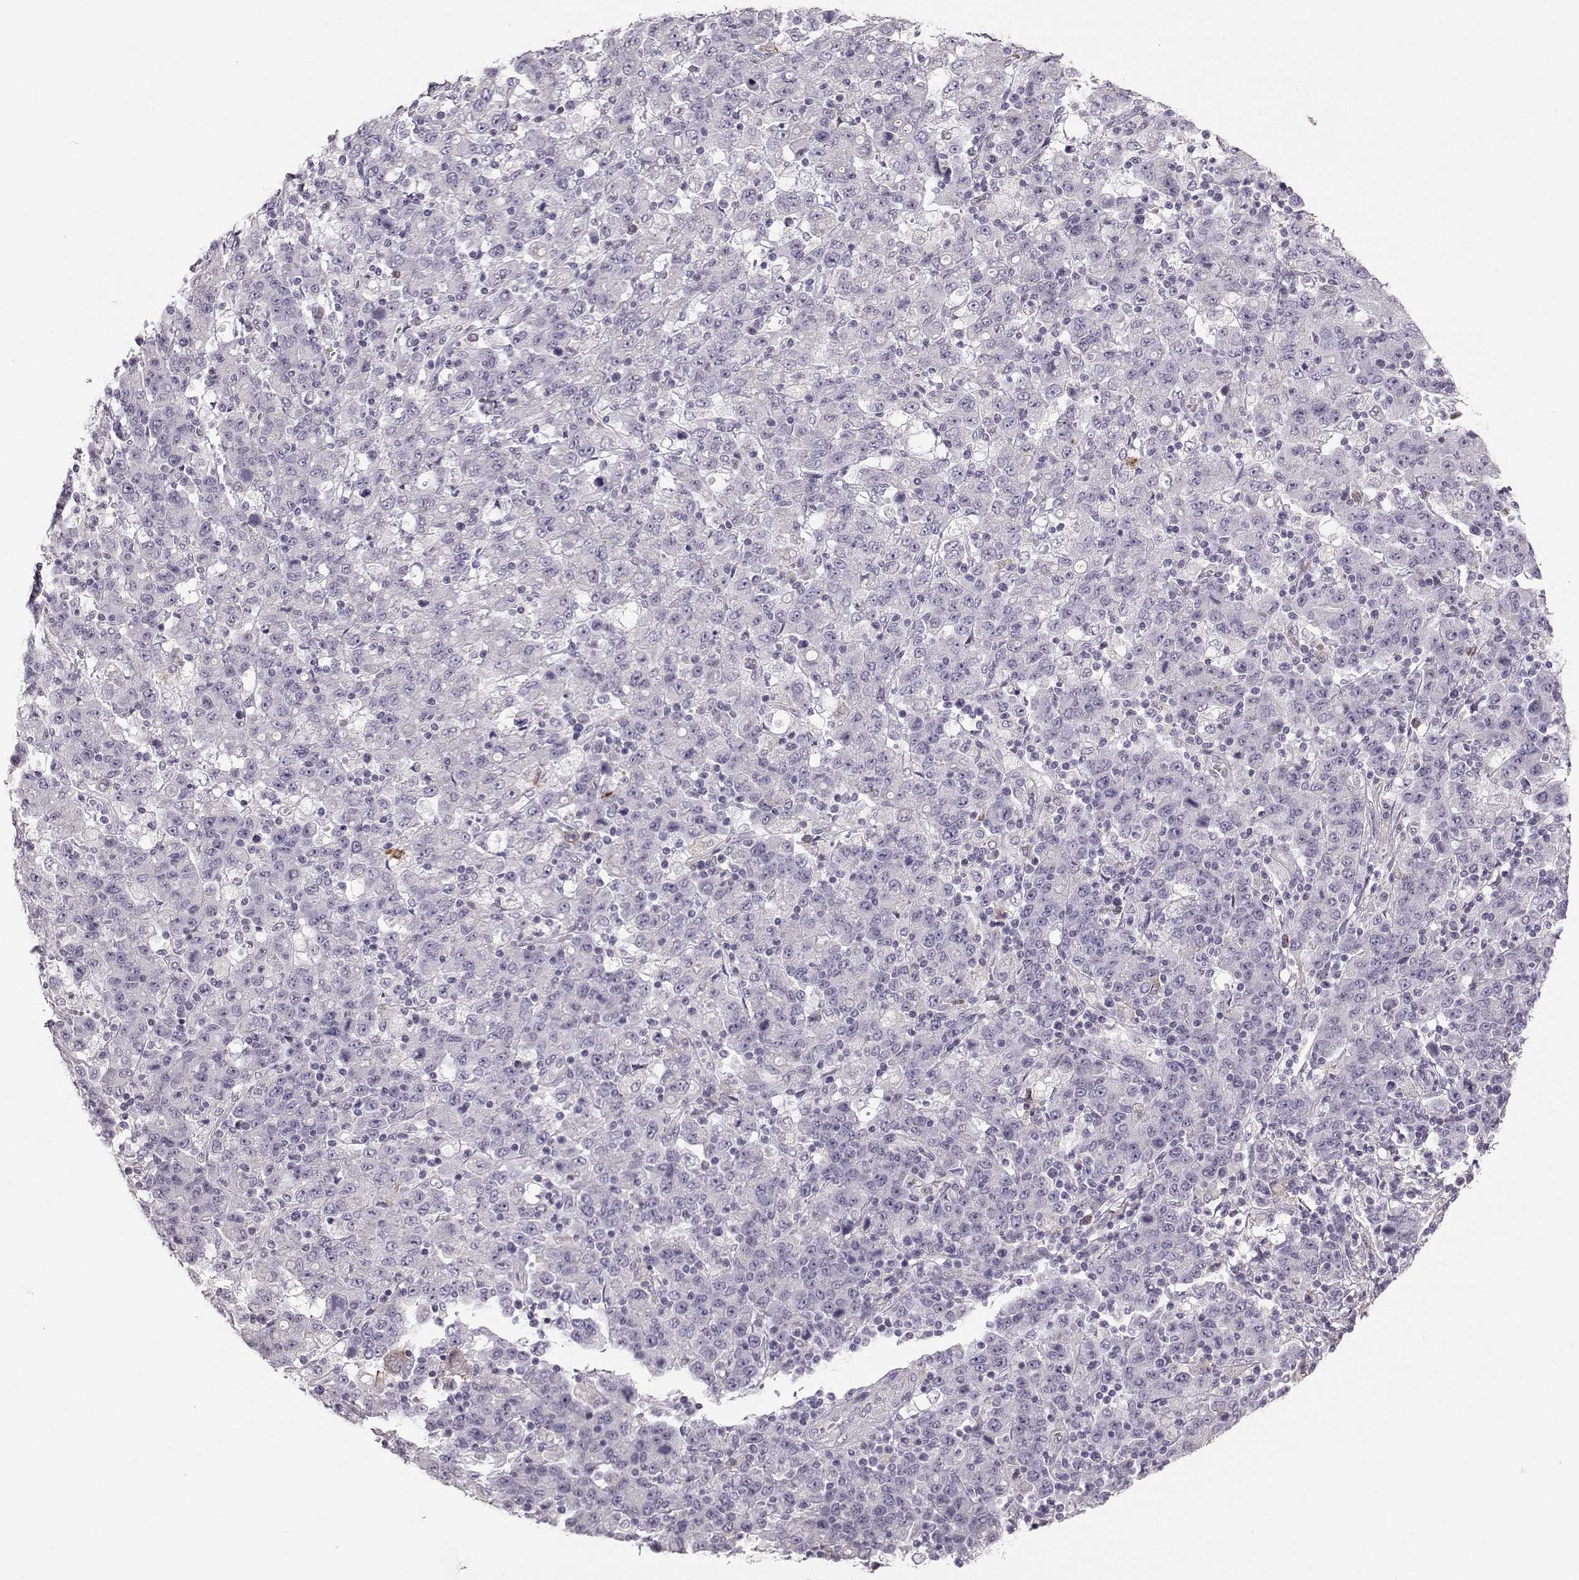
{"staining": {"intensity": "negative", "quantity": "none", "location": "none"}, "tissue": "stomach cancer", "cell_type": "Tumor cells", "image_type": "cancer", "snomed": [{"axis": "morphology", "description": "Adenocarcinoma, NOS"}, {"axis": "topography", "description": "Stomach, upper"}], "caption": "Tumor cells show no significant positivity in adenocarcinoma (stomach). (Stains: DAB (3,3'-diaminobenzidine) immunohistochemistry (IHC) with hematoxylin counter stain, Microscopy: brightfield microscopy at high magnification).", "gene": "RUNDC3A", "patient": {"sex": "male", "age": 69}}